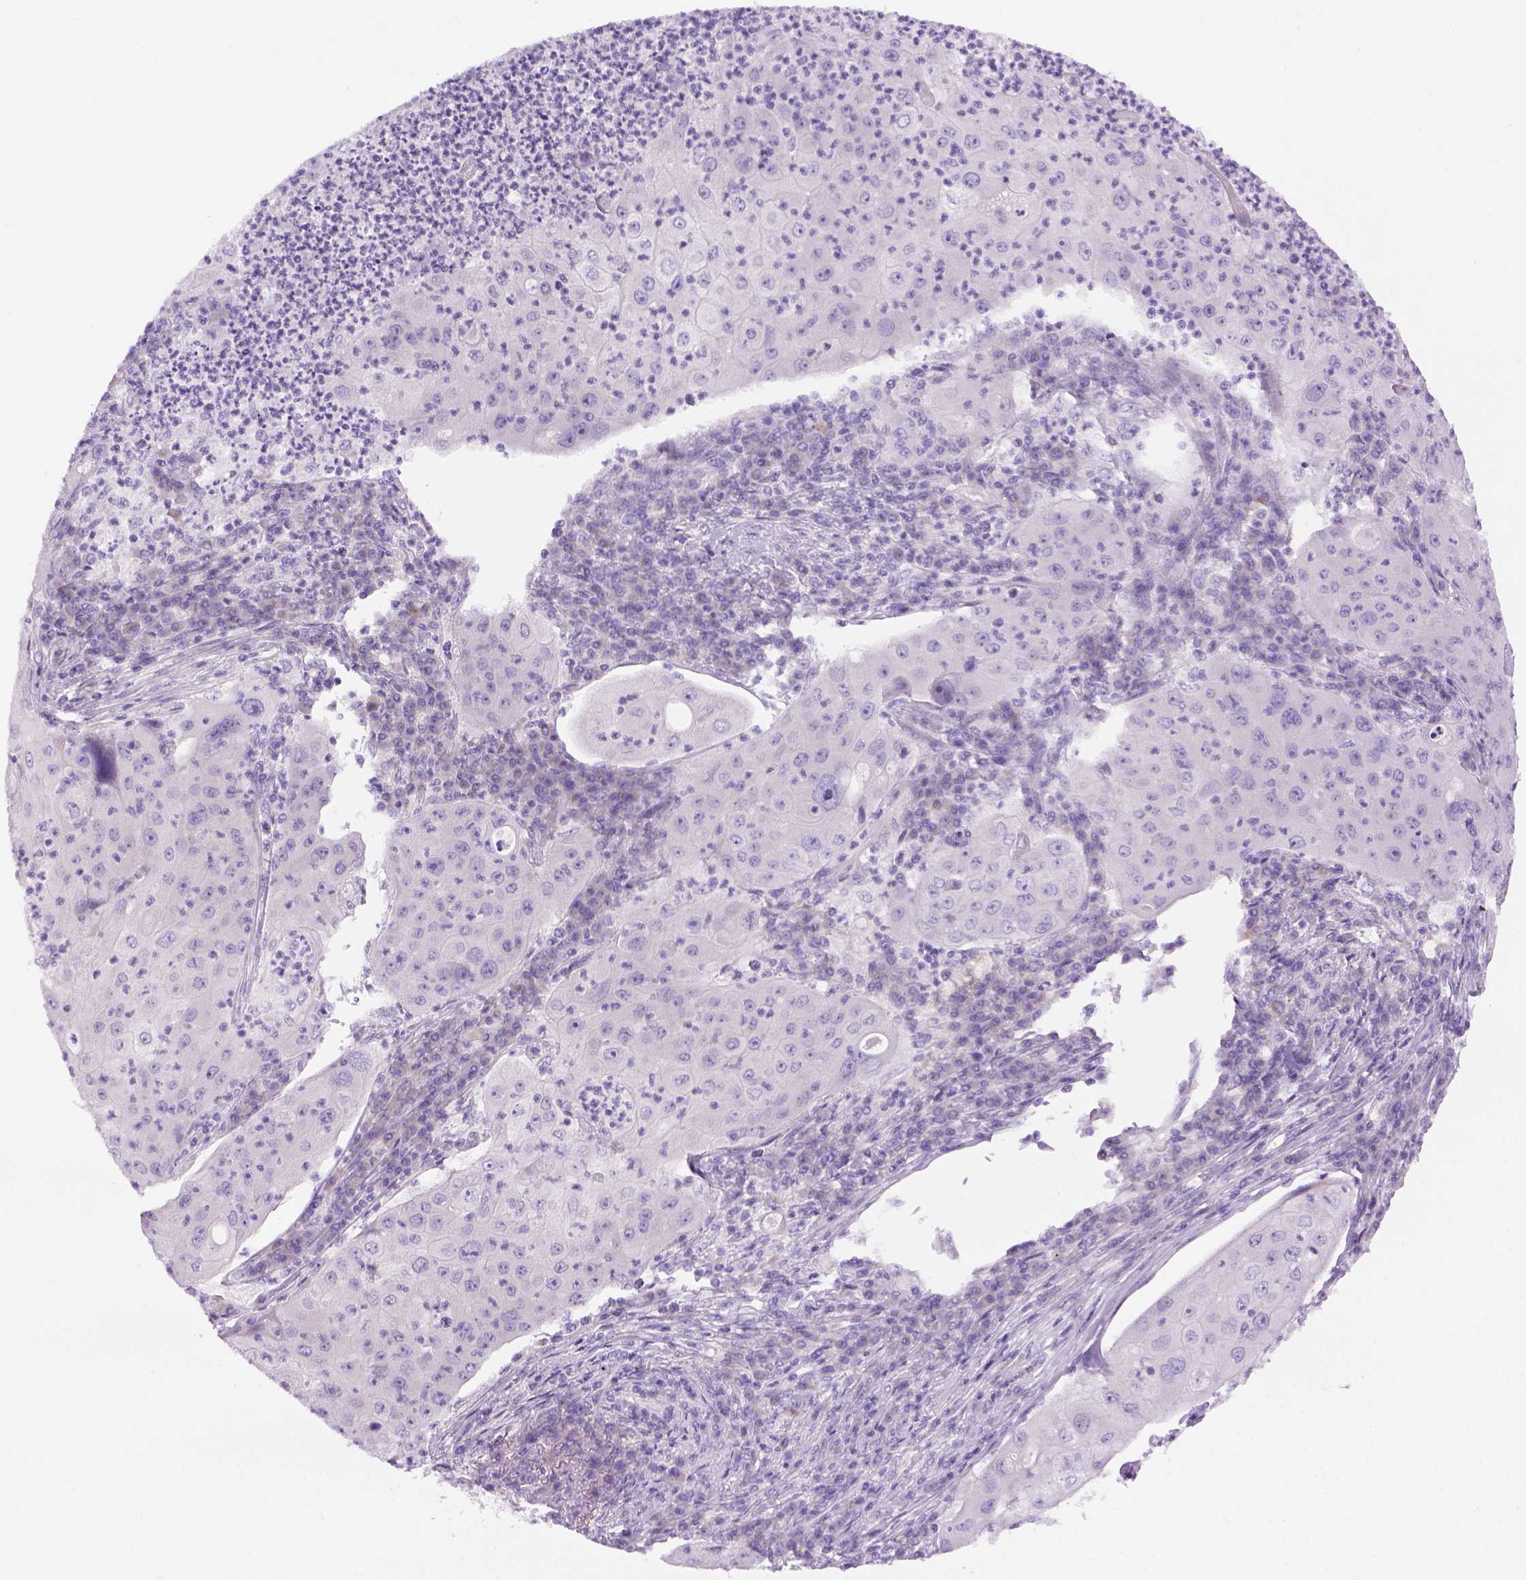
{"staining": {"intensity": "negative", "quantity": "none", "location": "none"}, "tissue": "lung cancer", "cell_type": "Tumor cells", "image_type": "cancer", "snomed": [{"axis": "morphology", "description": "Squamous cell carcinoma, NOS"}, {"axis": "topography", "description": "Lung"}], "caption": "Immunohistochemical staining of human lung squamous cell carcinoma exhibits no significant positivity in tumor cells. (IHC, brightfield microscopy, high magnification).", "gene": "DNAH11", "patient": {"sex": "female", "age": 59}}